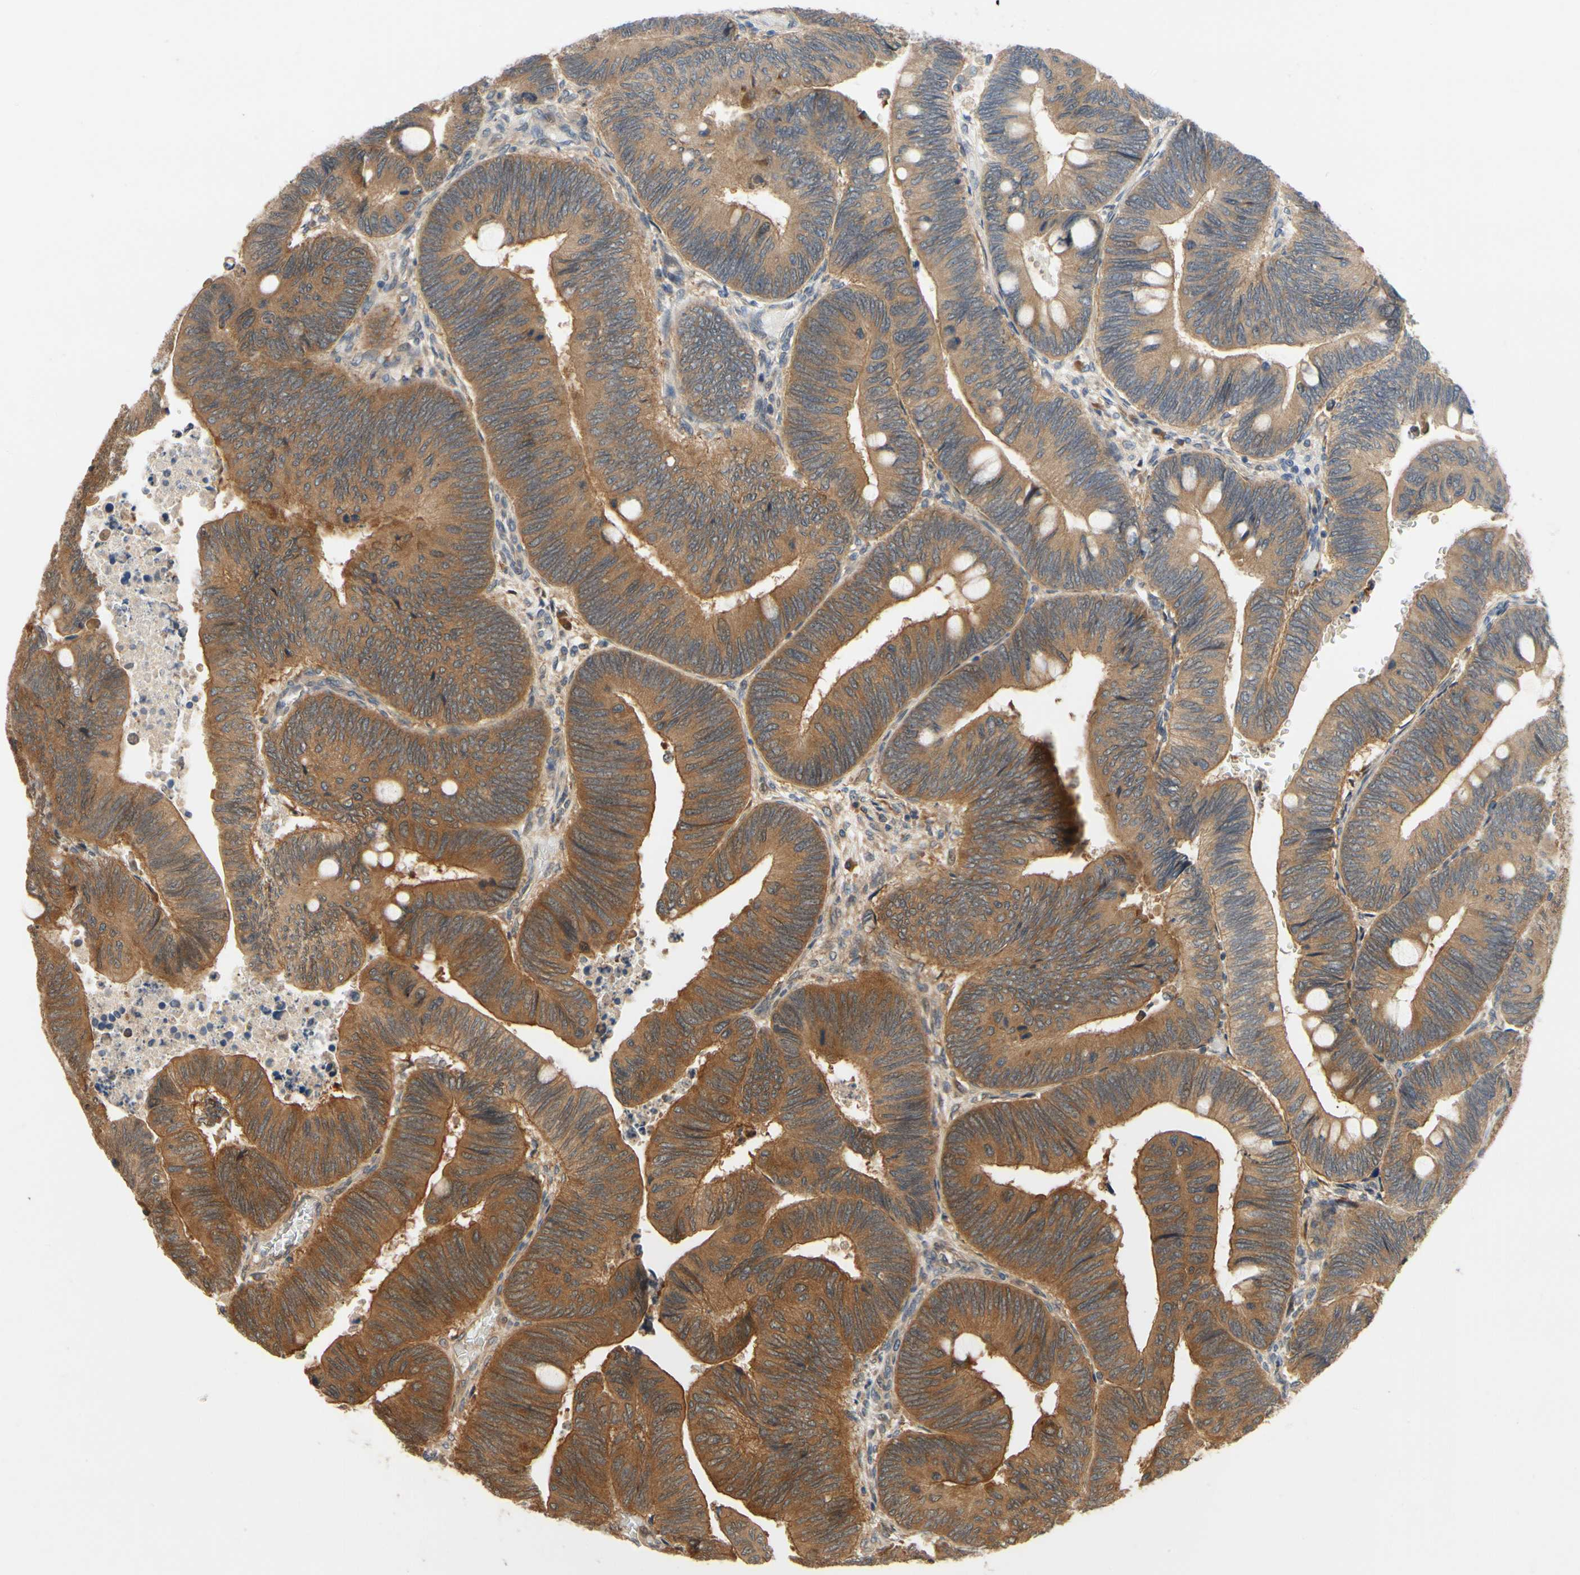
{"staining": {"intensity": "strong", "quantity": ">75%", "location": "cytoplasmic/membranous"}, "tissue": "colorectal cancer", "cell_type": "Tumor cells", "image_type": "cancer", "snomed": [{"axis": "morphology", "description": "Normal tissue, NOS"}, {"axis": "morphology", "description": "Adenocarcinoma, NOS"}, {"axis": "topography", "description": "Rectum"}, {"axis": "topography", "description": "Peripheral nerve tissue"}], "caption": "Immunohistochemical staining of human colorectal adenocarcinoma exhibits high levels of strong cytoplasmic/membranous positivity in about >75% of tumor cells.", "gene": "TDRP", "patient": {"sex": "male", "age": 92}}